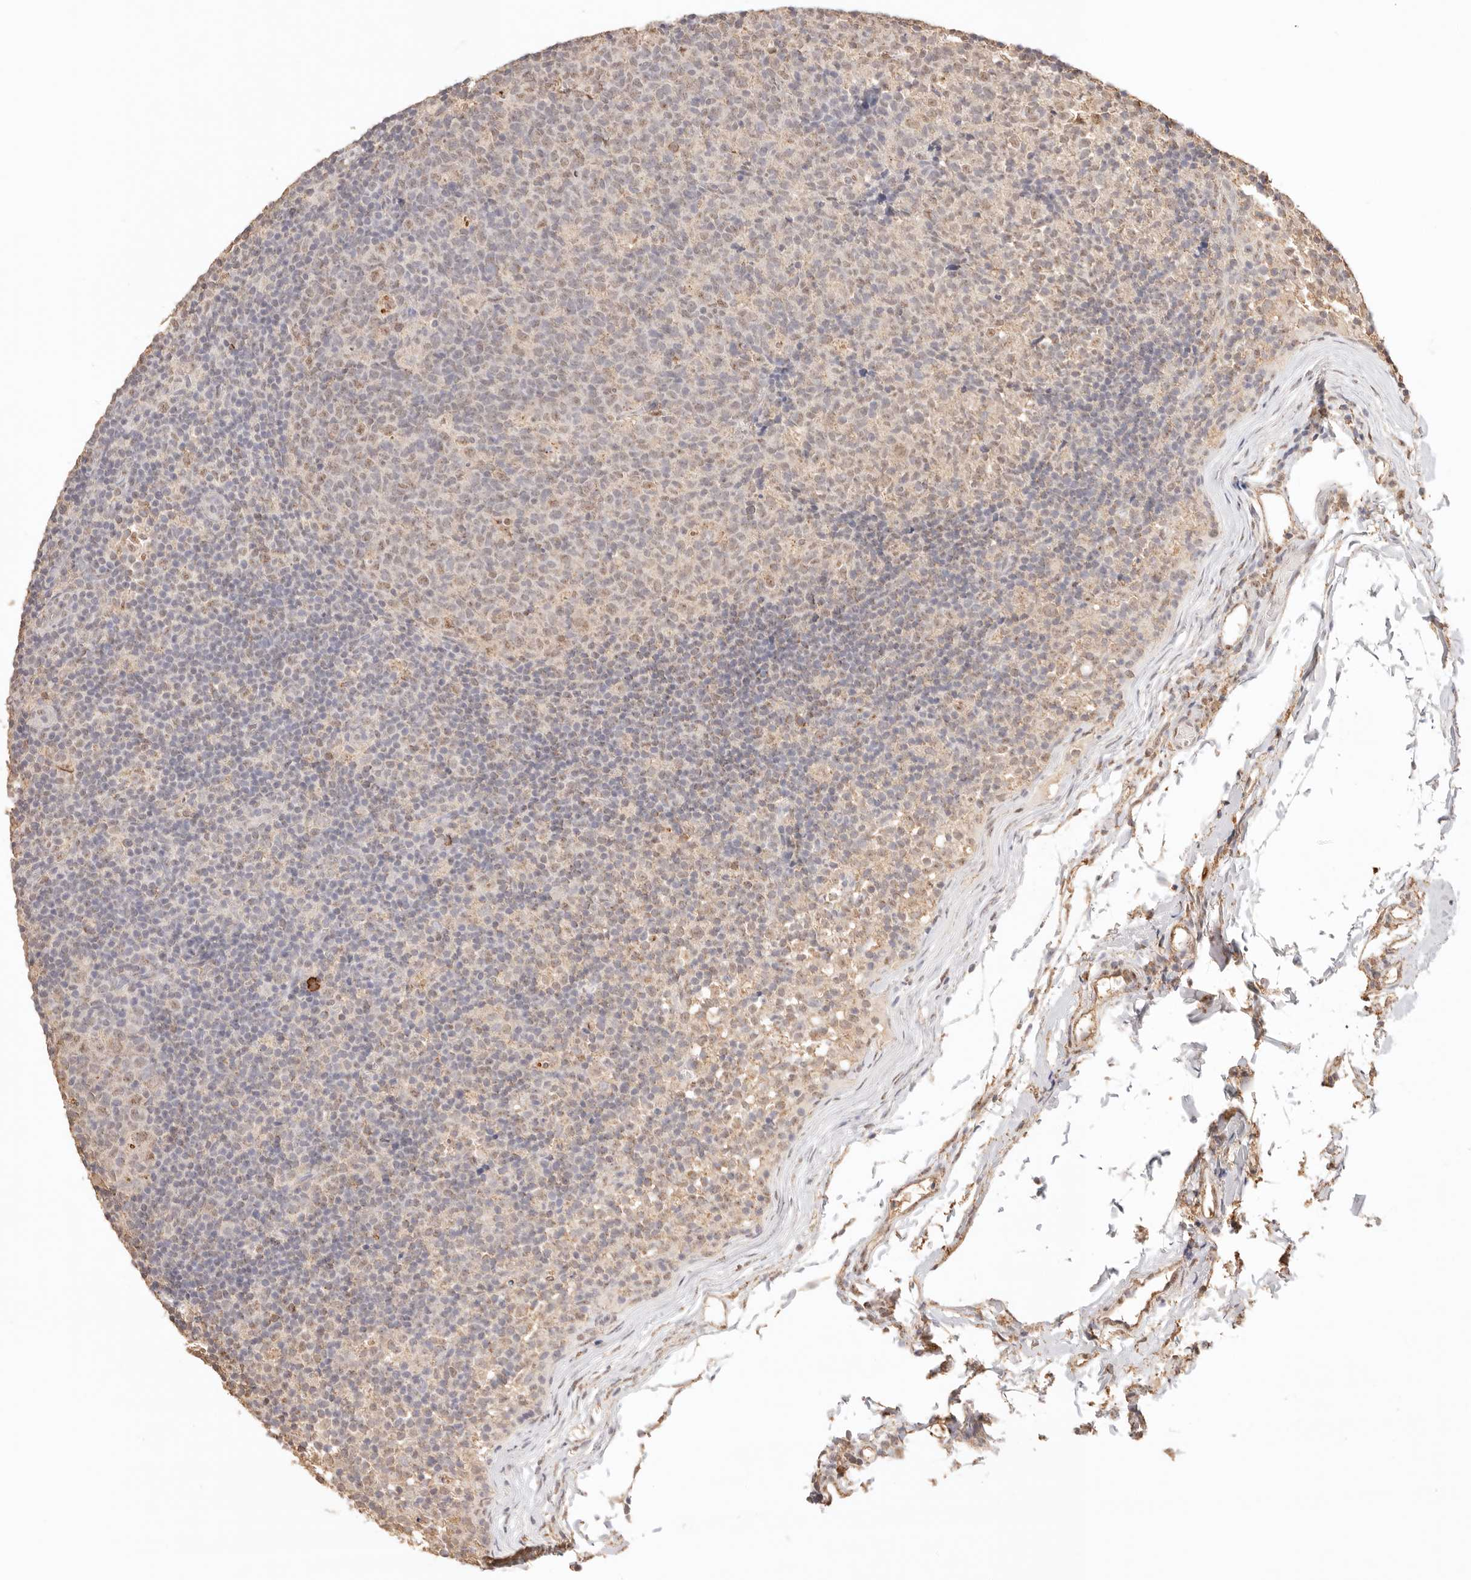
{"staining": {"intensity": "moderate", "quantity": "25%-75%", "location": "nuclear"}, "tissue": "lymph node", "cell_type": "Germinal center cells", "image_type": "normal", "snomed": [{"axis": "morphology", "description": "Normal tissue, NOS"}, {"axis": "morphology", "description": "Inflammation, NOS"}, {"axis": "topography", "description": "Lymph node"}], "caption": "An image of lymph node stained for a protein exhibits moderate nuclear brown staining in germinal center cells. (Stains: DAB (3,3'-diaminobenzidine) in brown, nuclei in blue, Microscopy: brightfield microscopy at high magnification).", "gene": "IL1R2", "patient": {"sex": "male", "age": 55}}